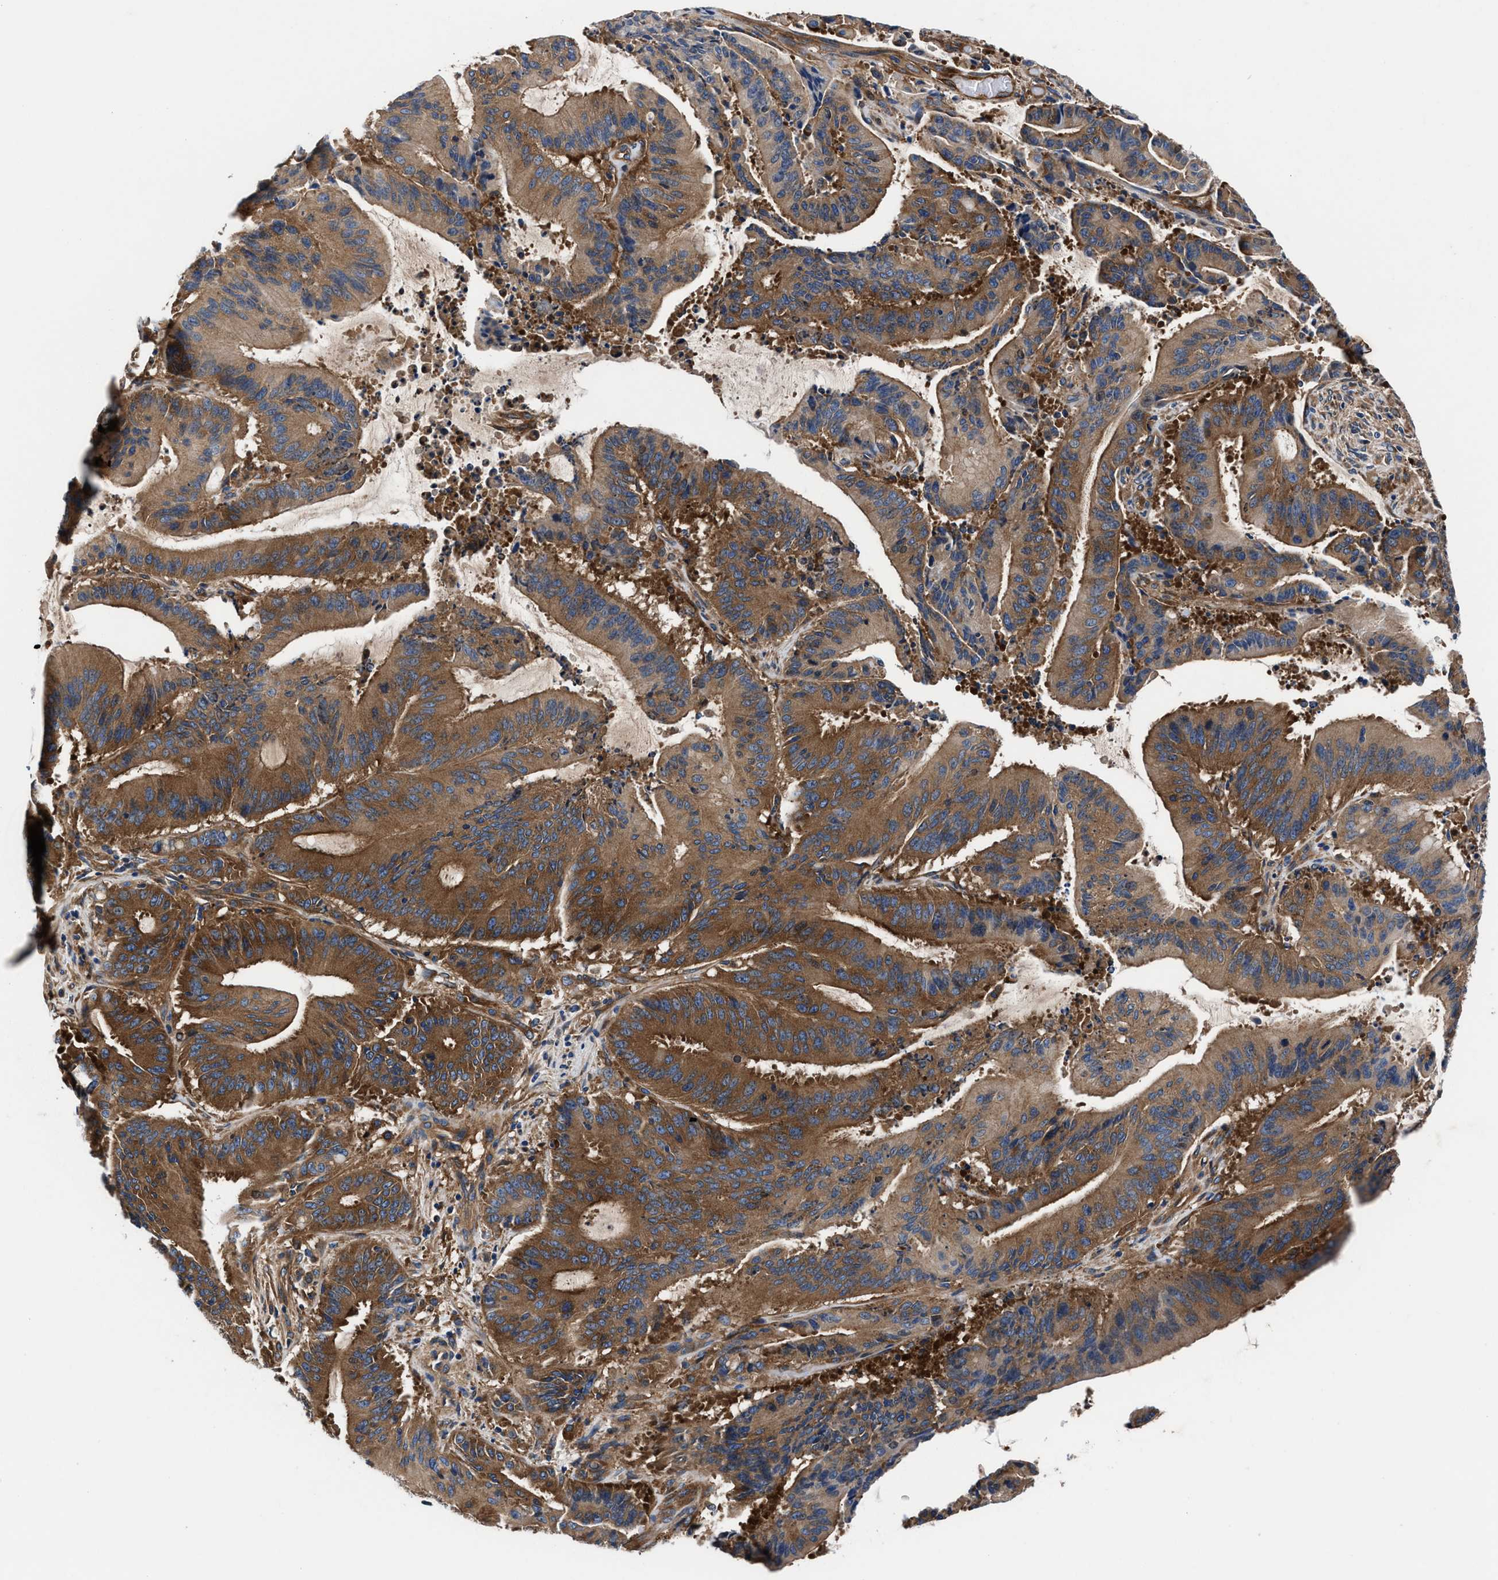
{"staining": {"intensity": "strong", "quantity": ">75%", "location": "cytoplasmic/membranous"}, "tissue": "liver cancer", "cell_type": "Tumor cells", "image_type": "cancer", "snomed": [{"axis": "morphology", "description": "Normal tissue, NOS"}, {"axis": "morphology", "description": "Cholangiocarcinoma"}, {"axis": "topography", "description": "Liver"}, {"axis": "topography", "description": "Peripheral nerve tissue"}], "caption": "The histopathology image demonstrates staining of liver cancer (cholangiocarcinoma), revealing strong cytoplasmic/membranous protein staining (brown color) within tumor cells.", "gene": "SH3GL1", "patient": {"sex": "female", "age": 73}}